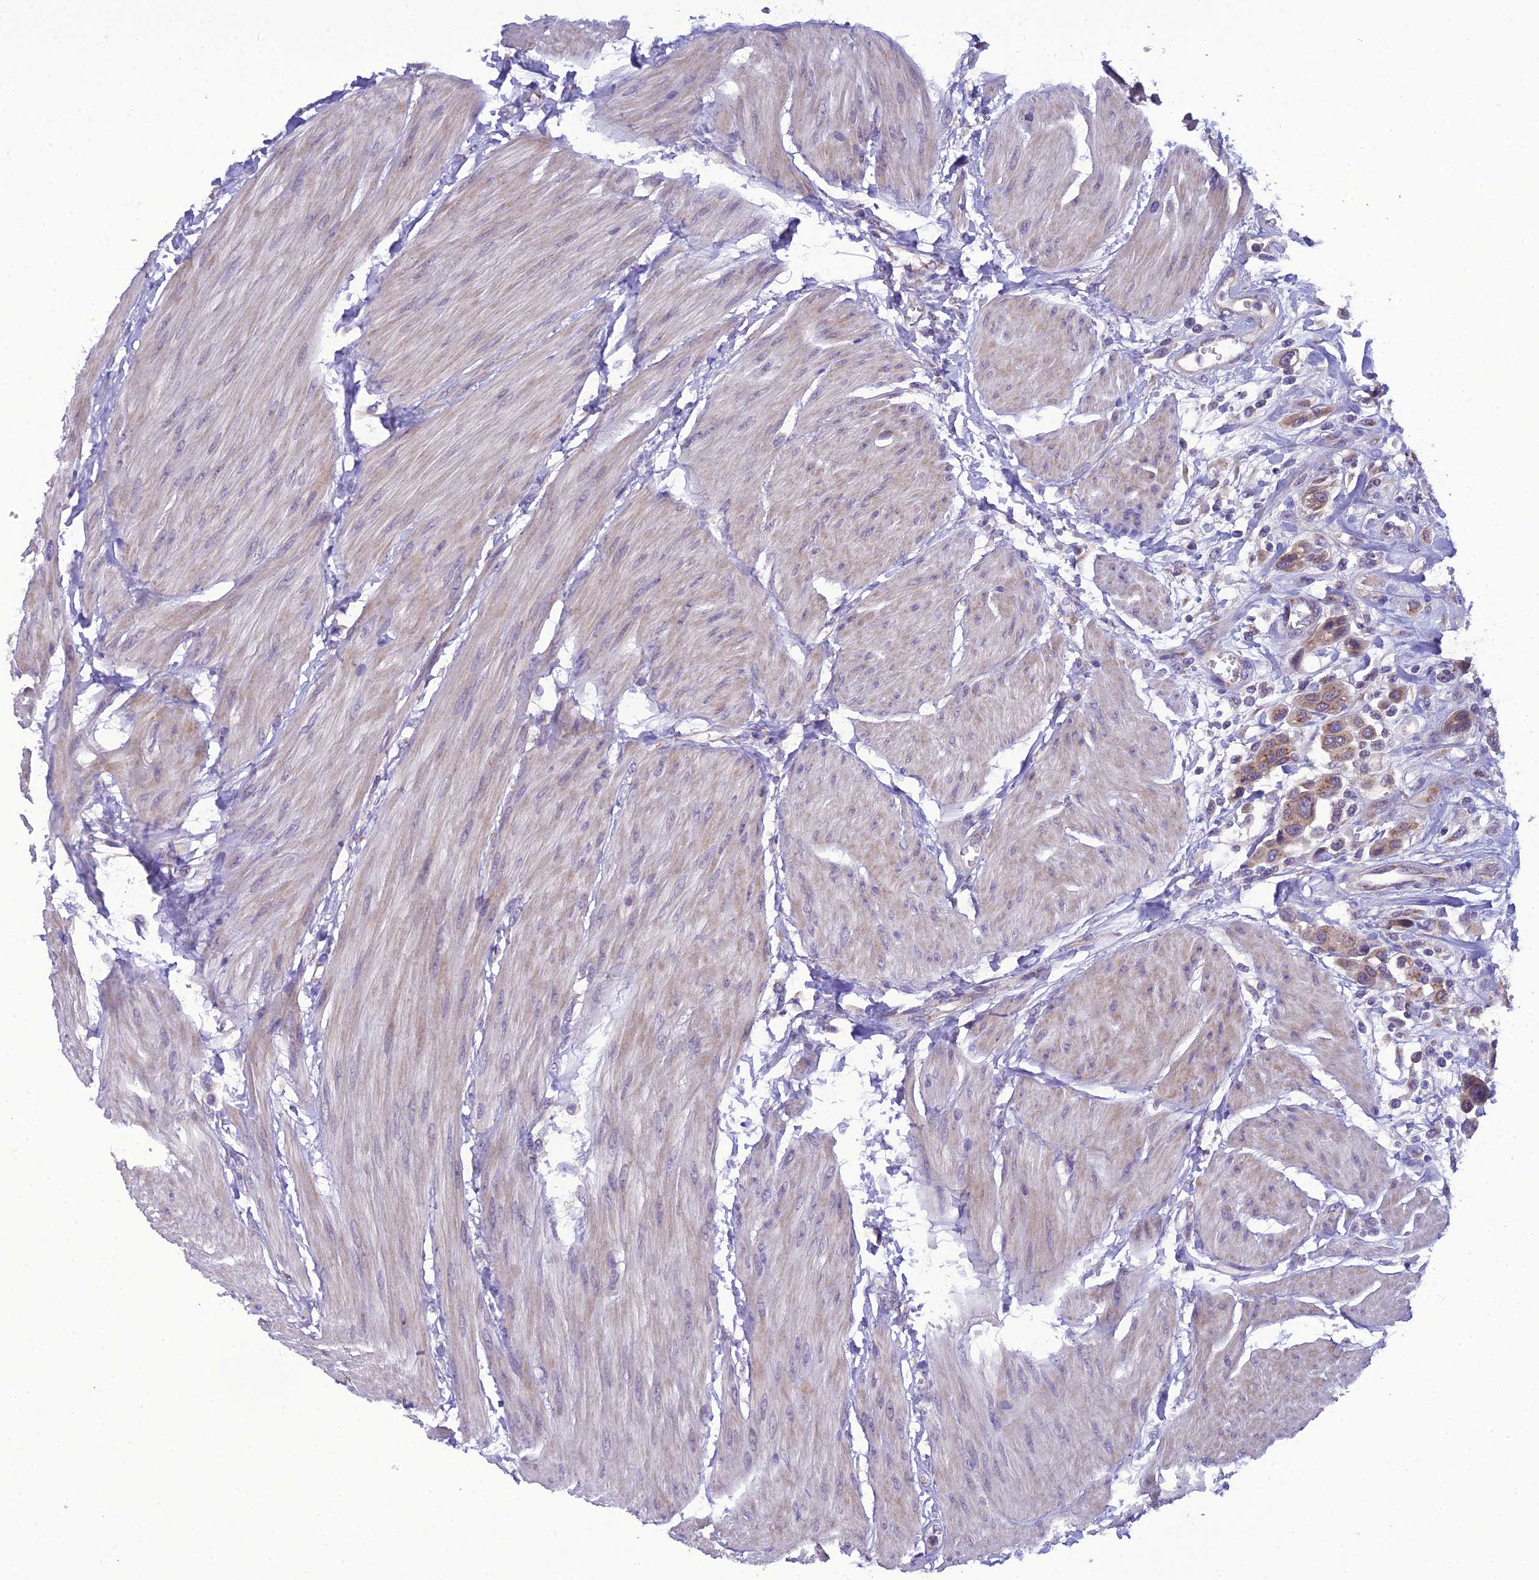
{"staining": {"intensity": "weak", "quantity": "25%-75%", "location": "cytoplasmic/membranous"}, "tissue": "urothelial cancer", "cell_type": "Tumor cells", "image_type": "cancer", "snomed": [{"axis": "morphology", "description": "Urothelial carcinoma, High grade"}, {"axis": "topography", "description": "Urinary bladder"}], "caption": "A brown stain shows weak cytoplasmic/membranous positivity of a protein in human urothelial carcinoma (high-grade) tumor cells.", "gene": "GOLPH3", "patient": {"sex": "male", "age": 50}}